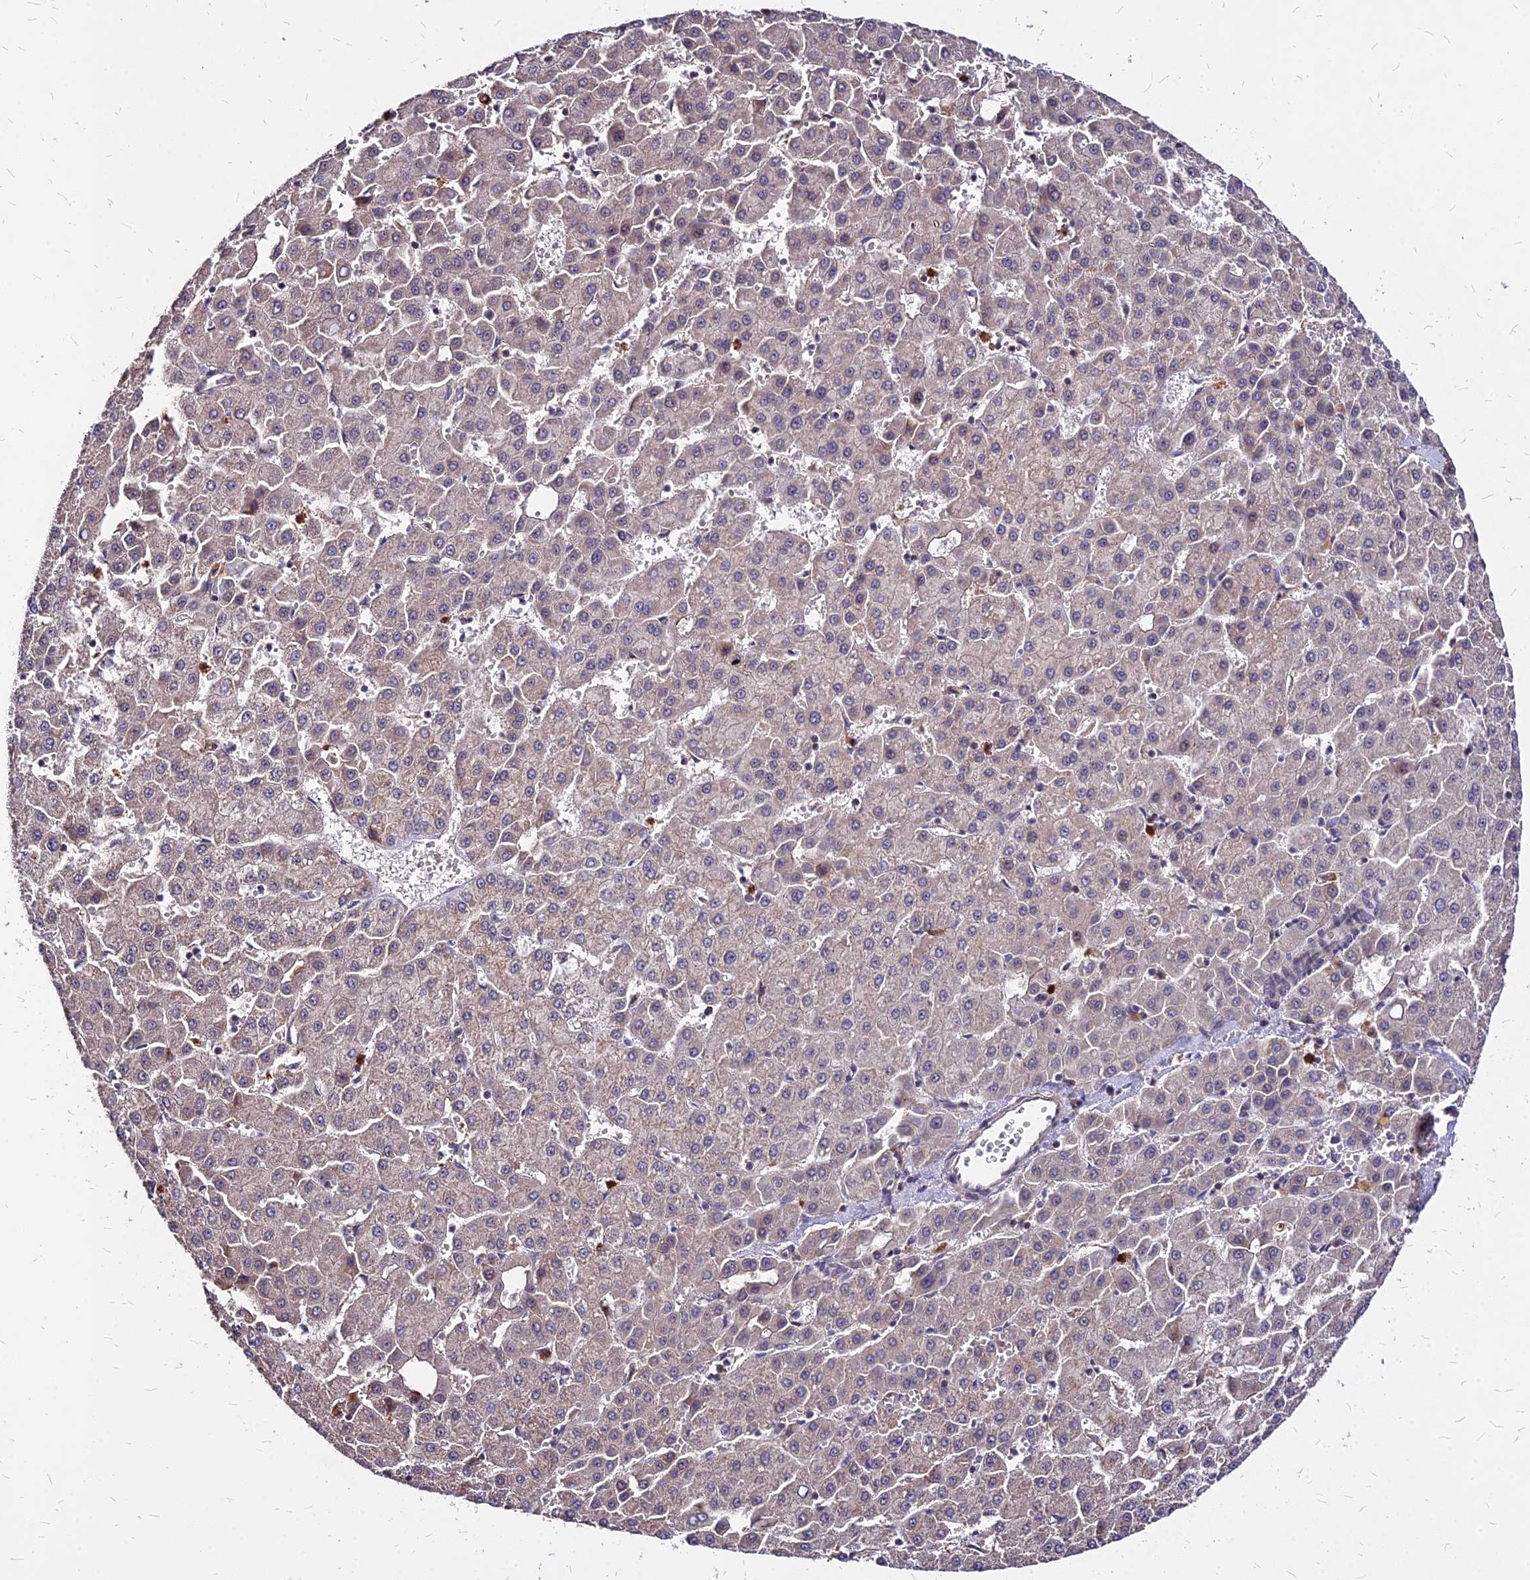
{"staining": {"intensity": "negative", "quantity": "none", "location": "none"}, "tissue": "liver cancer", "cell_type": "Tumor cells", "image_type": "cancer", "snomed": [{"axis": "morphology", "description": "Carcinoma, Hepatocellular, NOS"}, {"axis": "topography", "description": "Liver"}], "caption": "This is an immunohistochemistry photomicrograph of human liver cancer. There is no expression in tumor cells.", "gene": "APBA3", "patient": {"sex": "male", "age": 47}}